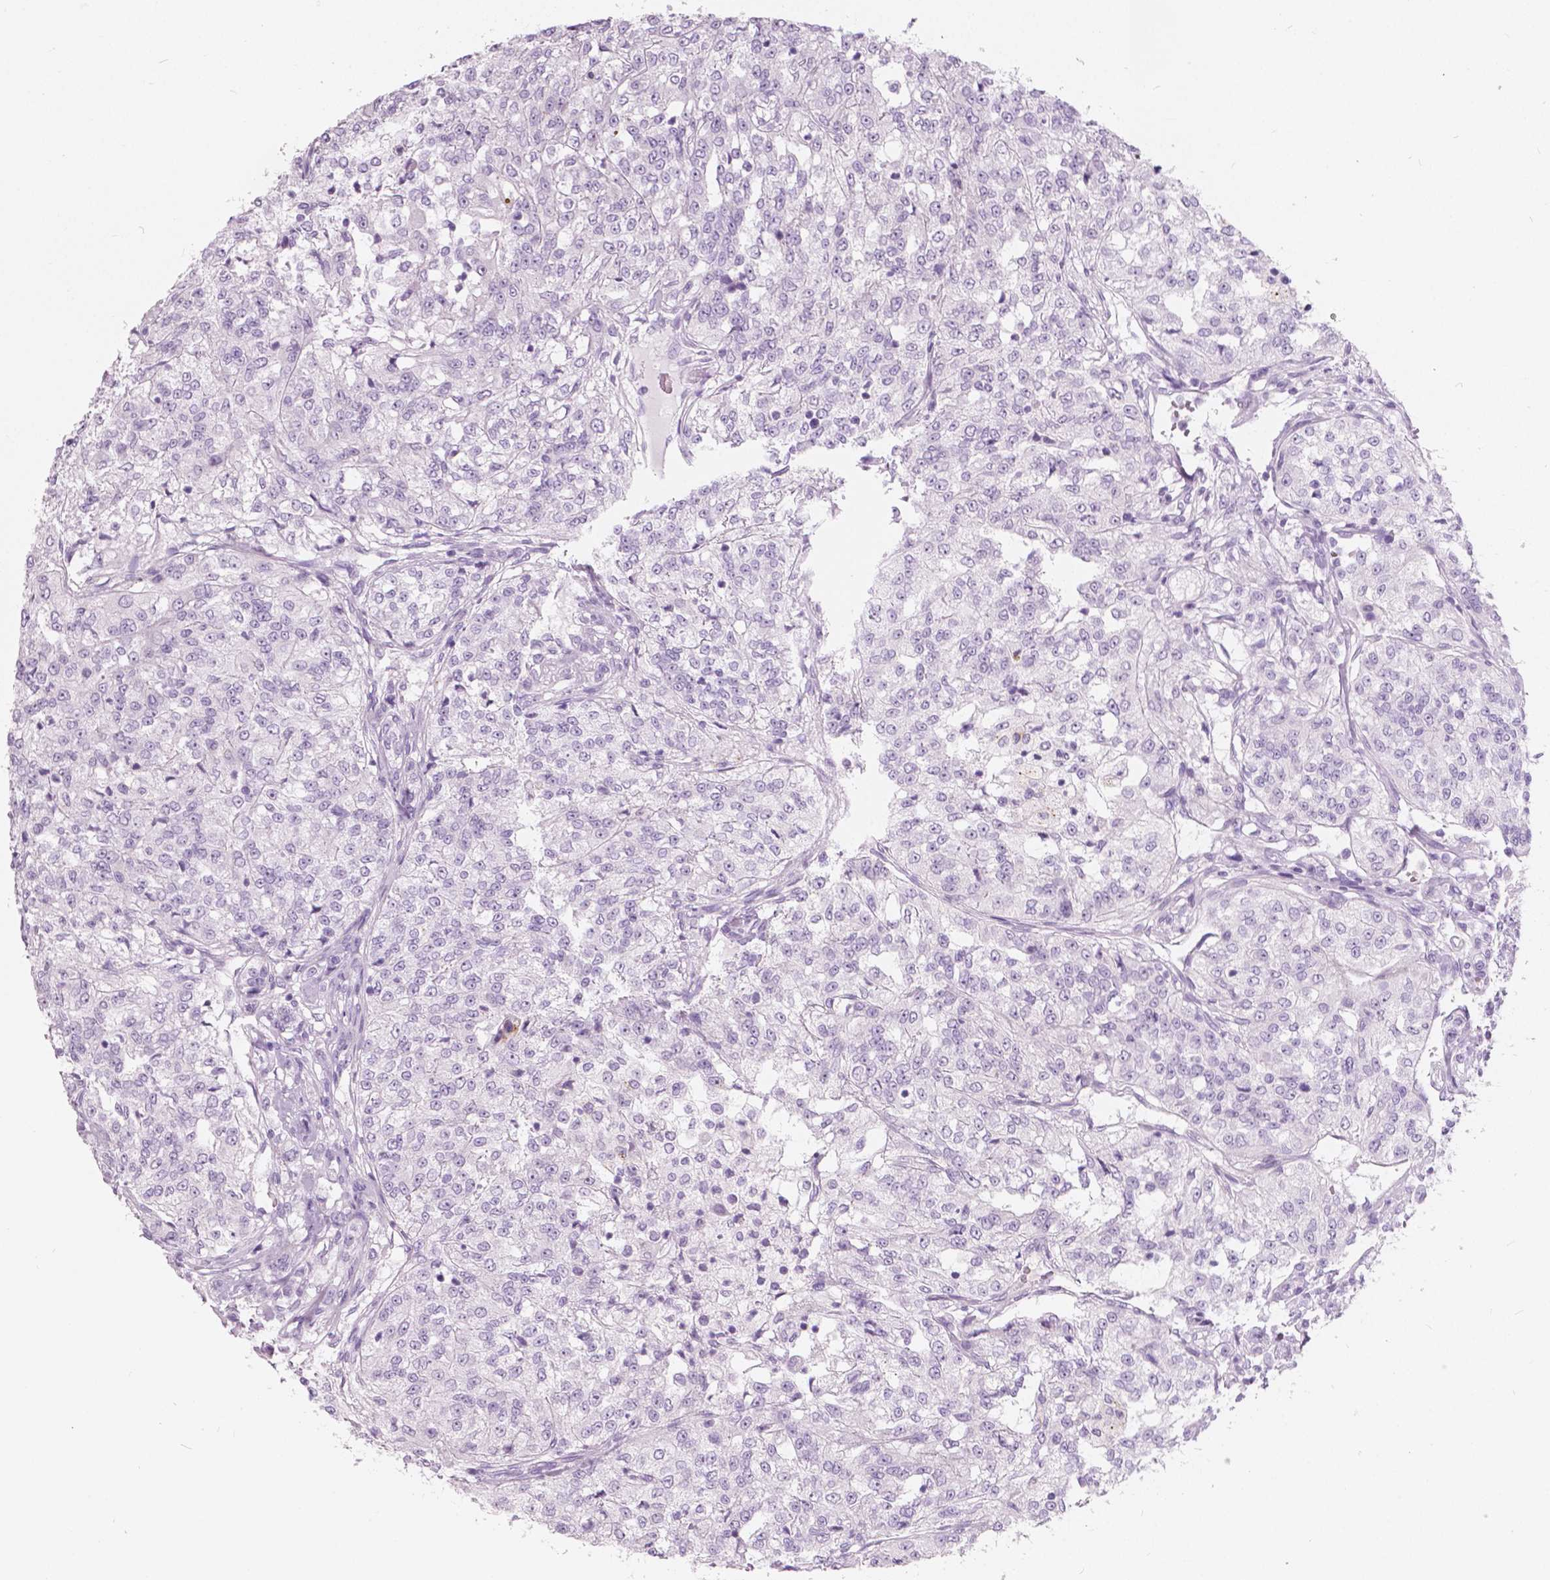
{"staining": {"intensity": "negative", "quantity": "none", "location": "none"}, "tissue": "renal cancer", "cell_type": "Tumor cells", "image_type": "cancer", "snomed": [{"axis": "morphology", "description": "Adenocarcinoma, NOS"}, {"axis": "topography", "description": "Kidney"}], "caption": "The image displays no staining of tumor cells in renal cancer (adenocarcinoma). Nuclei are stained in blue.", "gene": "A4GNT", "patient": {"sex": "female", "age": 63}}